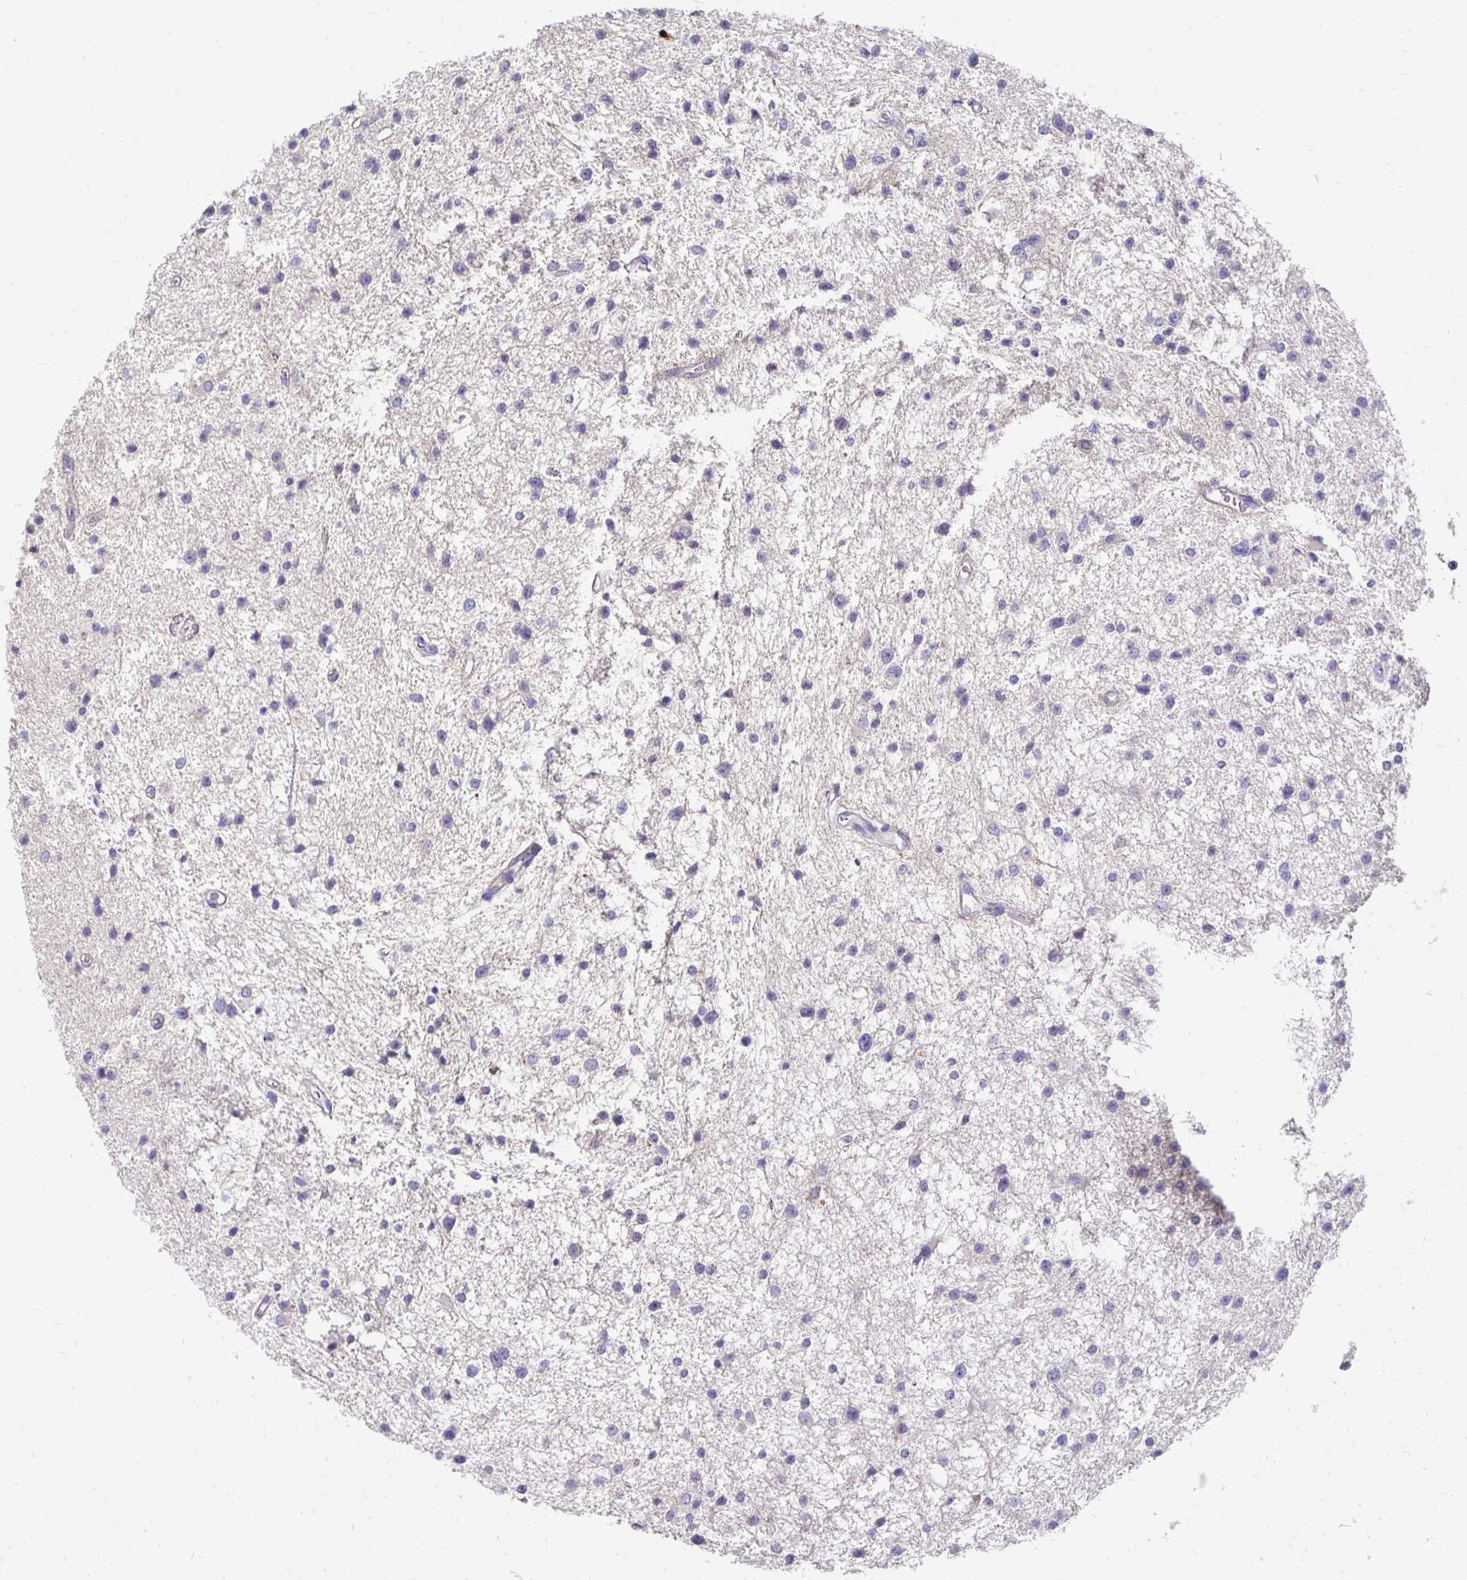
{"staining": {"intensity": "negative", "quantity": "none", "location": "none"}, "tissue": "glioma", "cell_type": "Tumor cells", "image_type": "cancer", "snomed": [{"axis": "morphology", "description": "Glioma, malignant, Low grade"}, {"axis": "topography", "description": "Brain"}], "caption": "High power microscopy photomicrograph of an immunohistochemistry (IHC) micrograph of malignant low-grade glioma, revealing no significant staining in tumor cells. The staining was performed using DAB (3,3'-diaminobenzidine) to visualize the protein expression in brown, while the nuclei were stained in blue with hematoxylin (Magnification: 20x).", "gene": "AKAP6", "patient": {"sex": "male", "age": 43}}